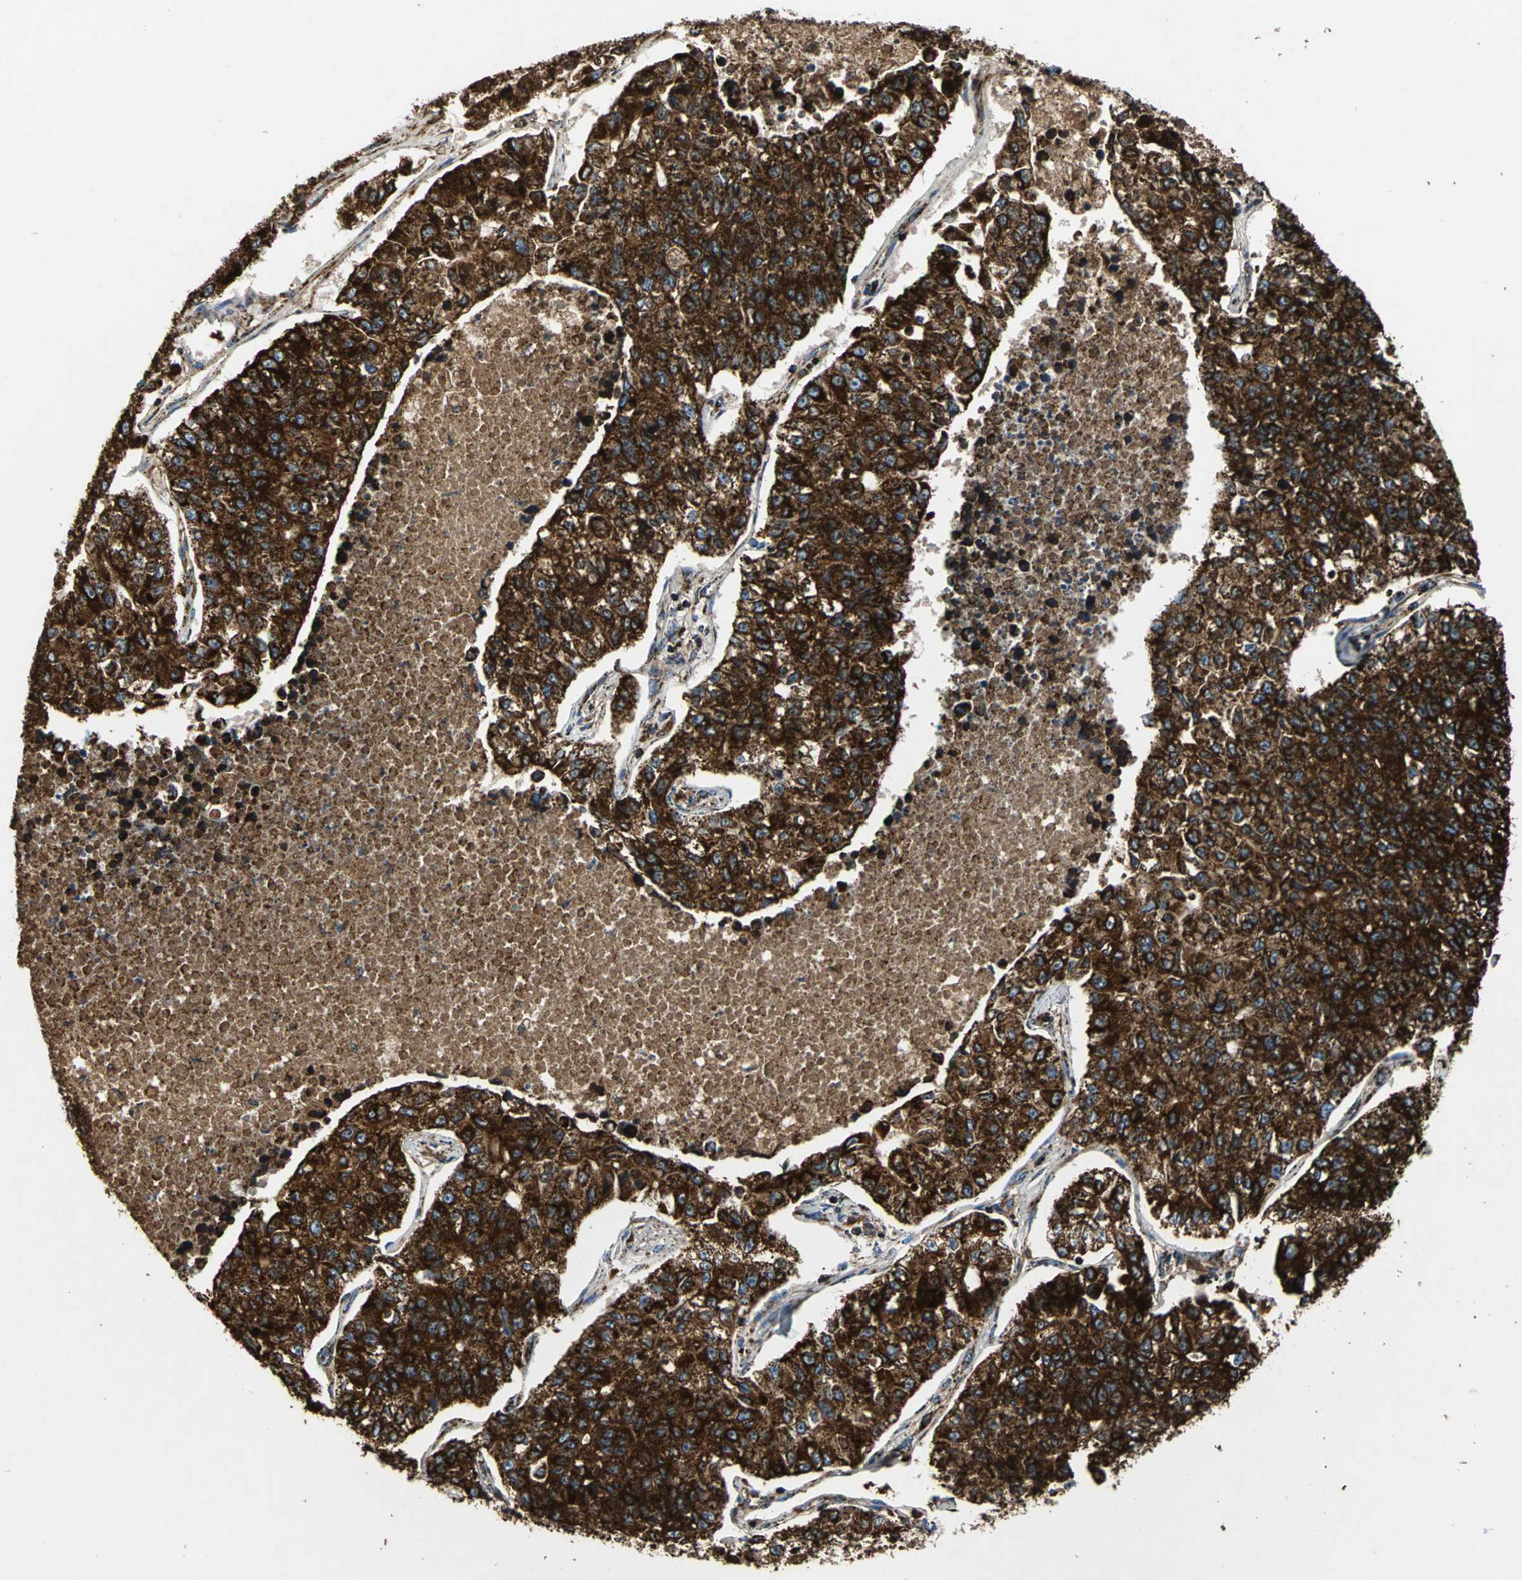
{"staining": {"intensity": "strong", "quantity": ">75%", "location": "cytoplasmic/membranous"}, "tissue": "lung cancer", "cell_type": "Tumor cells", "image_type": "cancer", "snomed": [{"axis": "morphology", "description": "Adenocarcinoma, NOS"}, {"axis": "topography", "description": "Lung"}], "caption": "Immunohistochemical staining of lung adenocarcinoma exhibits strong cytoplasmic/membranous protein expression in about >75% of tumor cells.", "gene": "ECH1", "patient": {"sex": "male", "age": 49}}